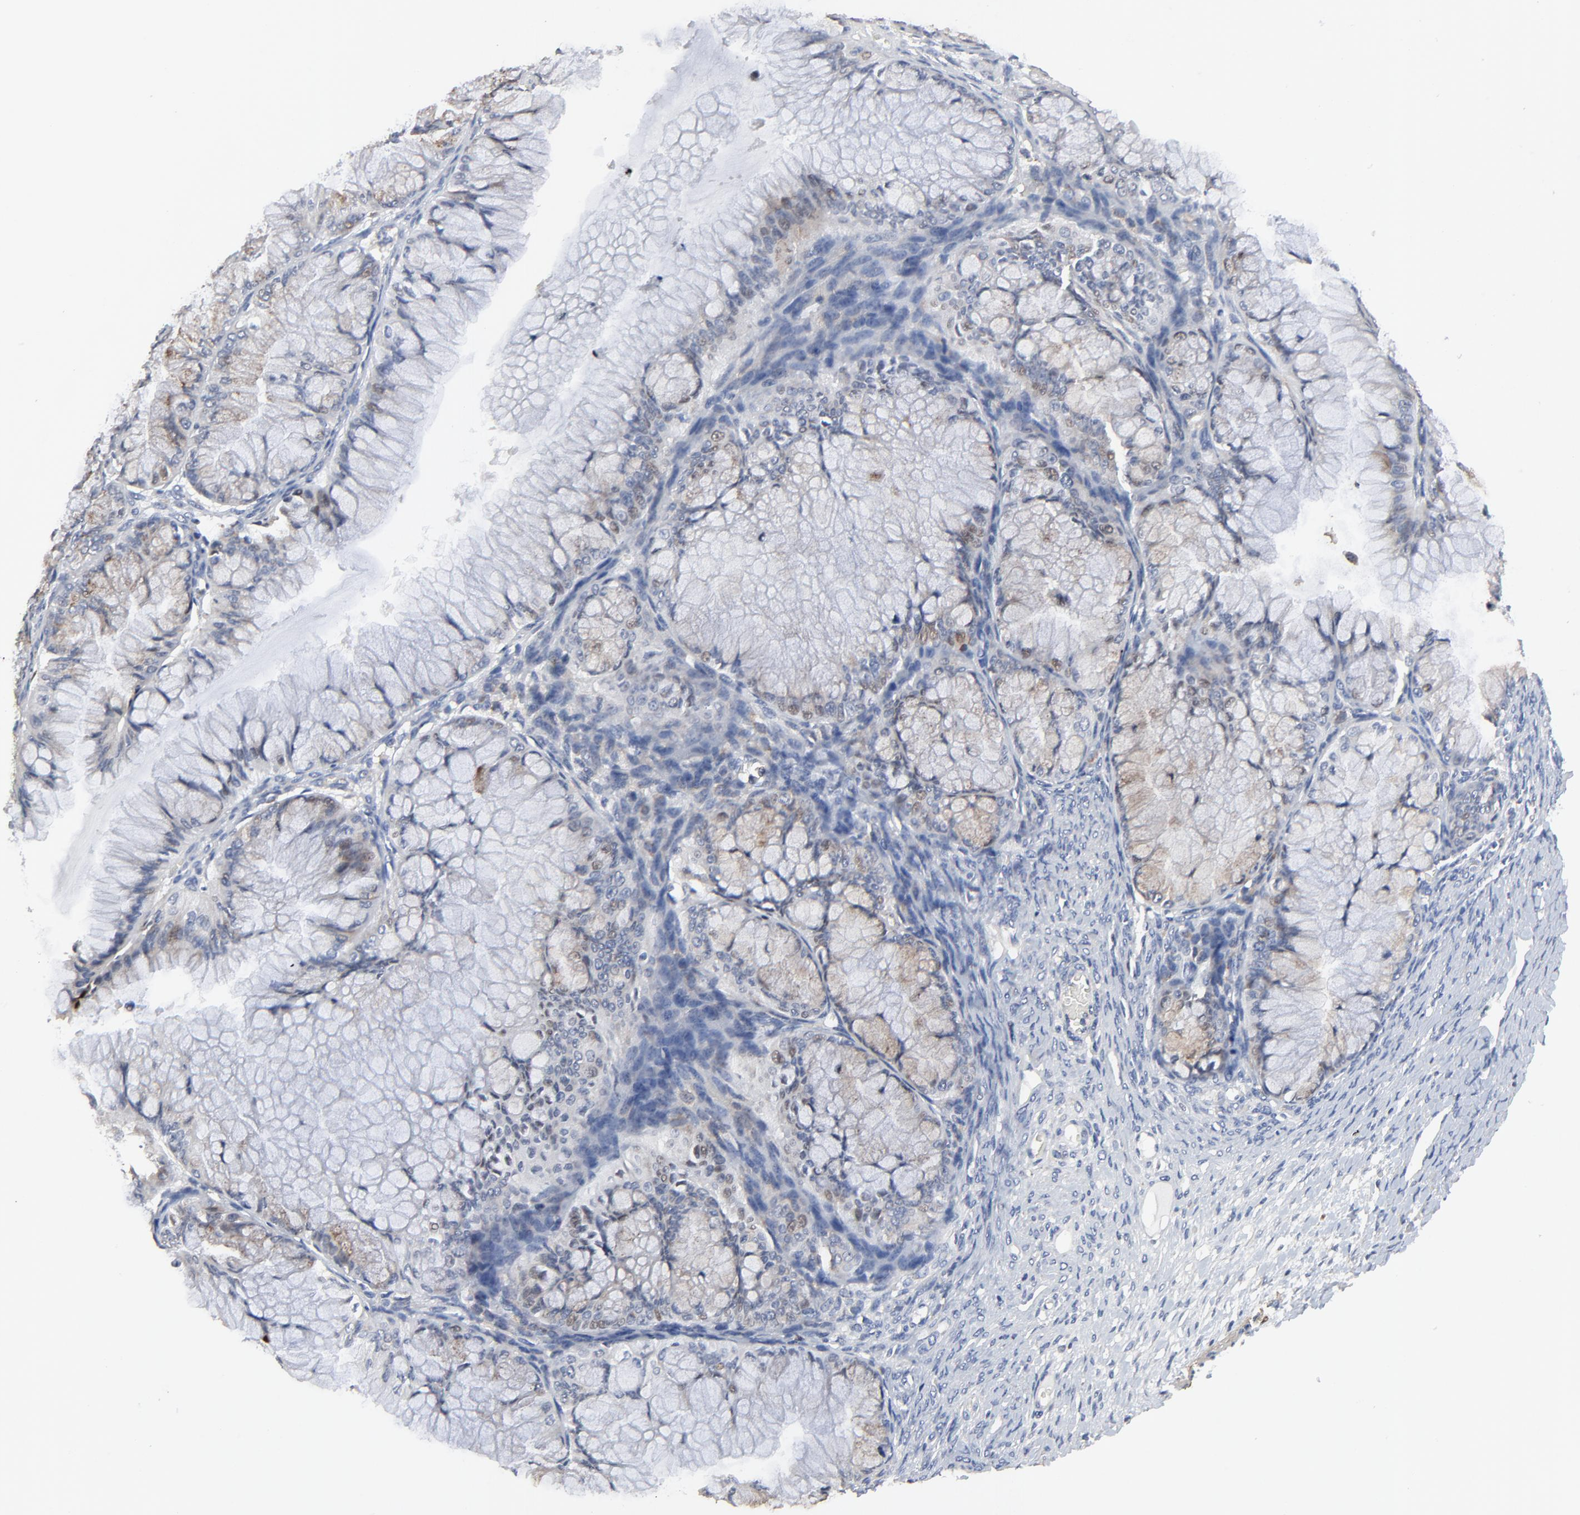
{"staining": {"intensity": "moderate", "quantity": "25%-75%", "location": "cytoplasmic/membranous"}, "tissue": "ovarian cancer", "cell_type": "Tumor cells", "image_type": "cancer", "snomed": [{"axis": "morphology", "description": "Cystadenocarcinoma, mucinous, NOS"}, {"axis": "topography", "description": "Ovary"}], "caption": "Human ovarian cancer (mucinous cystadenocarcinoma) stained with a protein marker demonstrates moderate staining in tumor cells.", "gene": "SKAP1", "patient": {"sex": "female", "age": 63}}